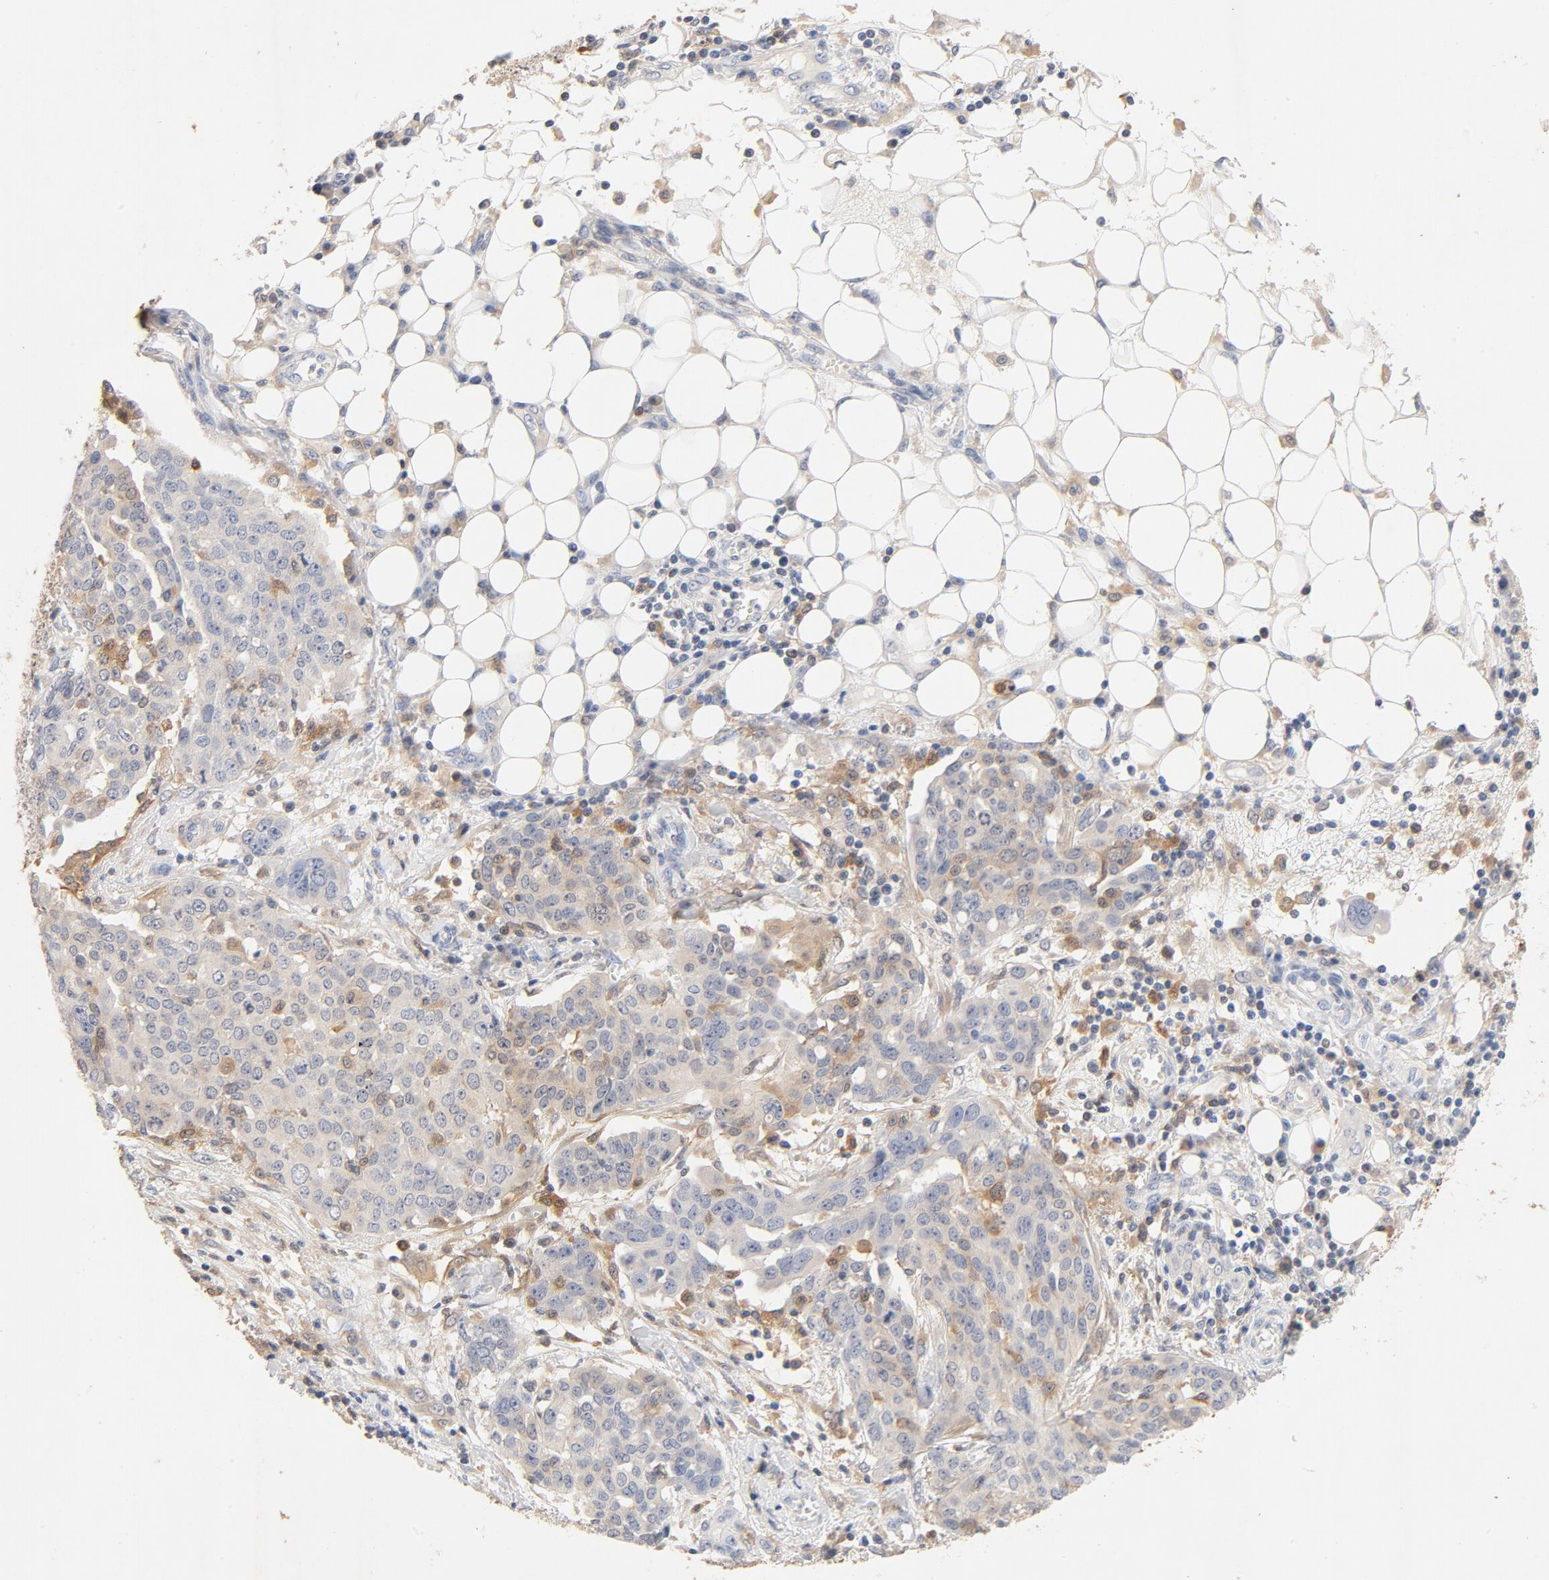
{"staining": {"intensity": "weak", "quantity": "25%-75%", "location": "cytoplasmic/membranous"}, "tissue": "ovarian cancer", "cell_type": "Tumor cells", "image_type": "cancer", "snomed": [{"axis": "morphology", "description": "Cystadenocarcinoma, serous, NOS"}, {"axis": "topography", "description": "Soft tissue"}, {"axis": "topography", "description": "Ovary"}], "caption": "Immunohistochemistry (IHC) micrograph of ovarian cancer (serous cystadenocarcinoma) stained for a protein (brown), which reveals low levels of weak cytoplasmic/membranous expression in about 25%-75% of tumor cells.", "gene": "STAT1", "patient": {"sex": "female", "age": 57}}